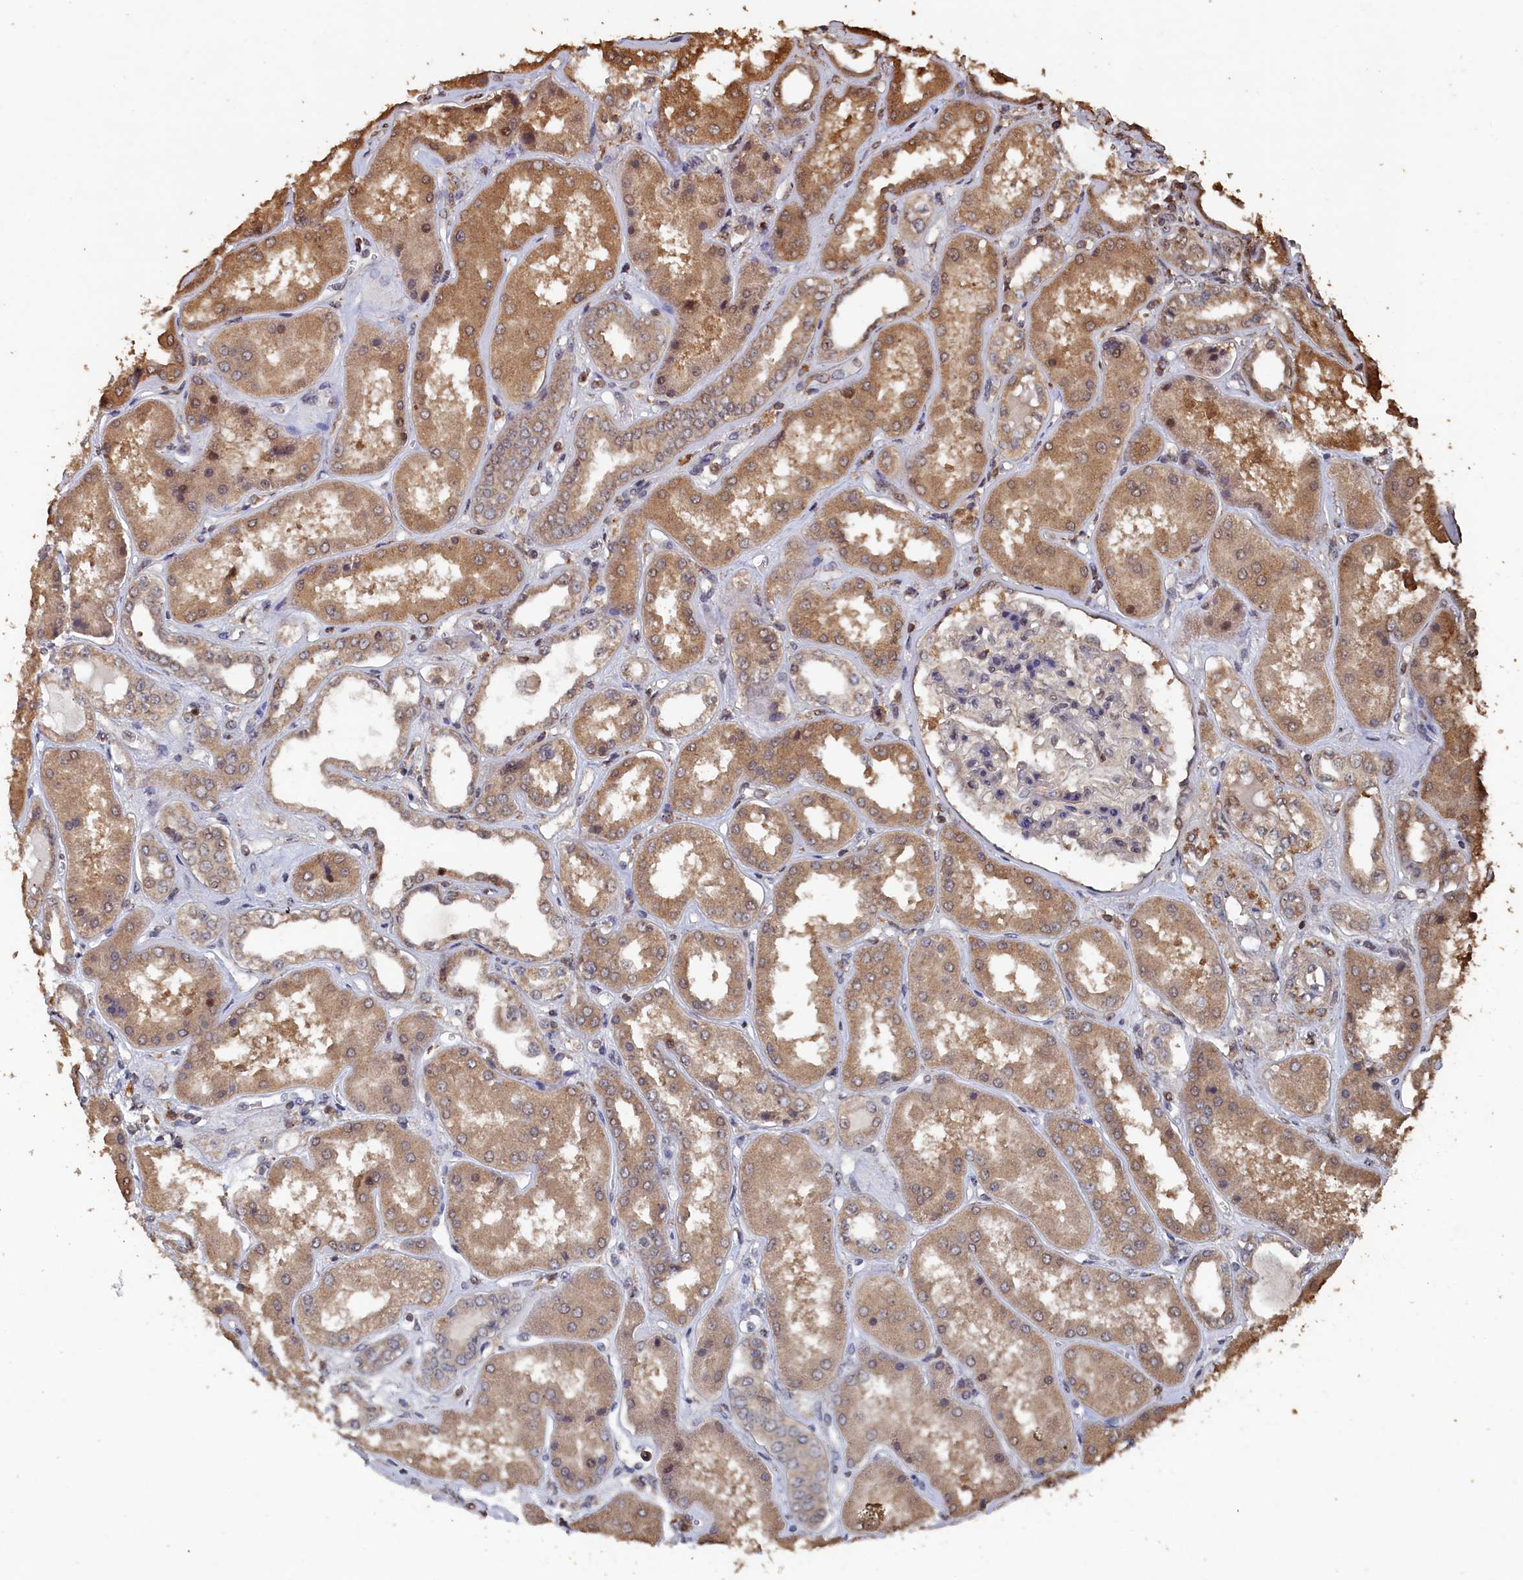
{"staining": {"intensity": "weak", "quantity": "<25%", "location": "cytoplasmic/membranous"}, "tissue": "kidney", "cell_type": "Cells in glomeruli", "image_type": "normal", "snomed": [{"axis": "morphology", "description": "Normal tissue, NOS"}, {"axis": "topography", "description": "Kidney"}], "caption": "Kidney was stained to show a protein in brown. There is no significant expression in cells in glomeruli. Nuclei are stained in blue.", "gene": "PIGN", "patient": {"sex": "female", "age": 56}}